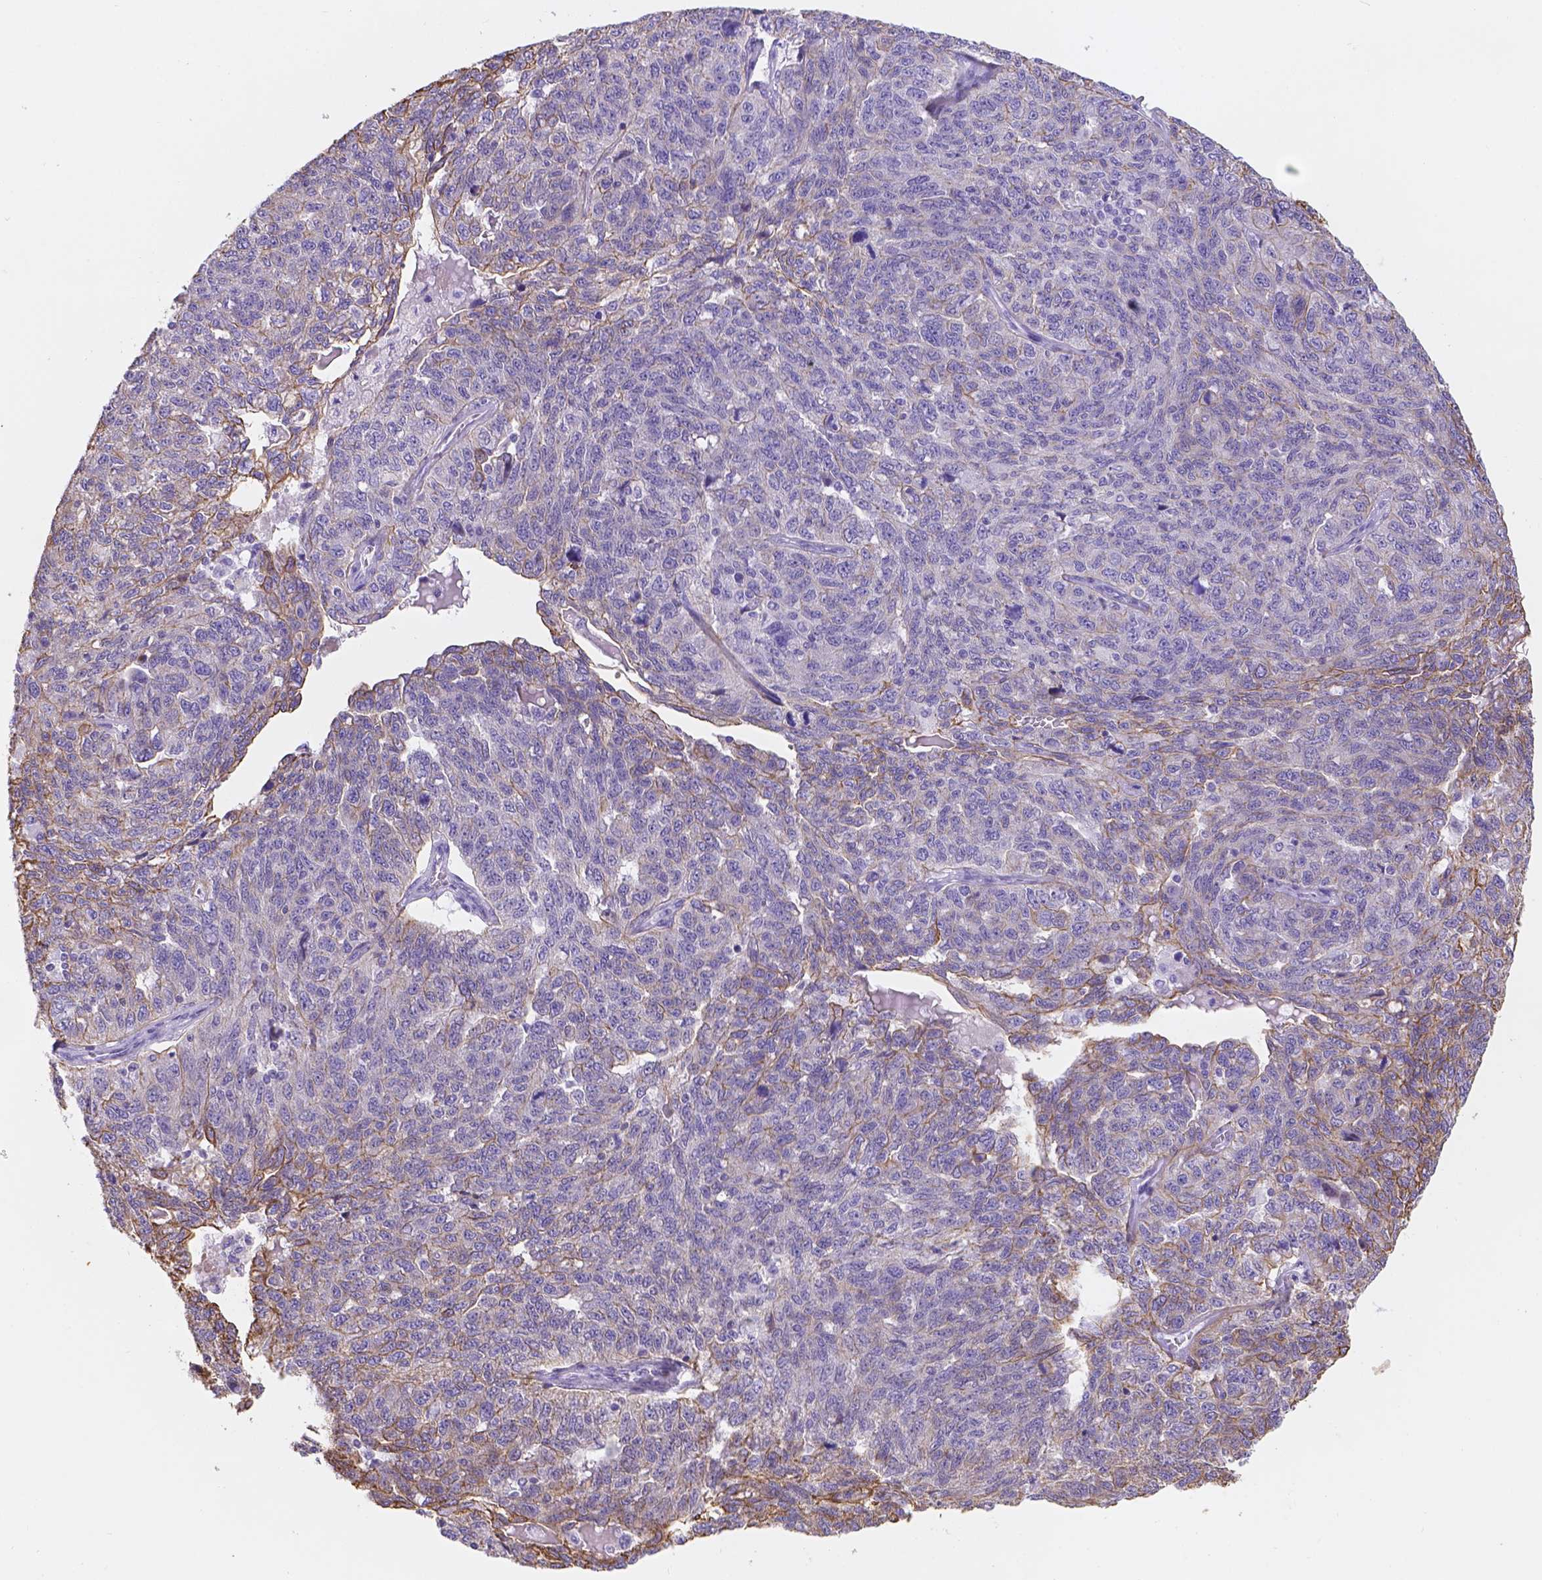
{"staining": {"intensity": "moderate", "quantity": "<25%", "location": "cytoplasmic/membranous"}, "tissue": "ovarian cancer", "cell_type": "Tumor cells", "image_type": "cancer", "snomed": [{"axis": "morphology", "description": "Cystadenocarcinoma, serous, NOS"}, {"axis": "topography", "description": "Ovary"}], "caption": "Immunohistochemistry histopathology image of neoplastic tissue: human serous cystadenocarcinoma (ovarian) stained using IHC displays low levels of moderate protein expression localized specifically in the cytoplasmic/membranous of tumor cells, appearing as a cytoplasmic/membranous brown color.", "gene": "DMWD", "patient": {"sex": "female", "age": 71}}